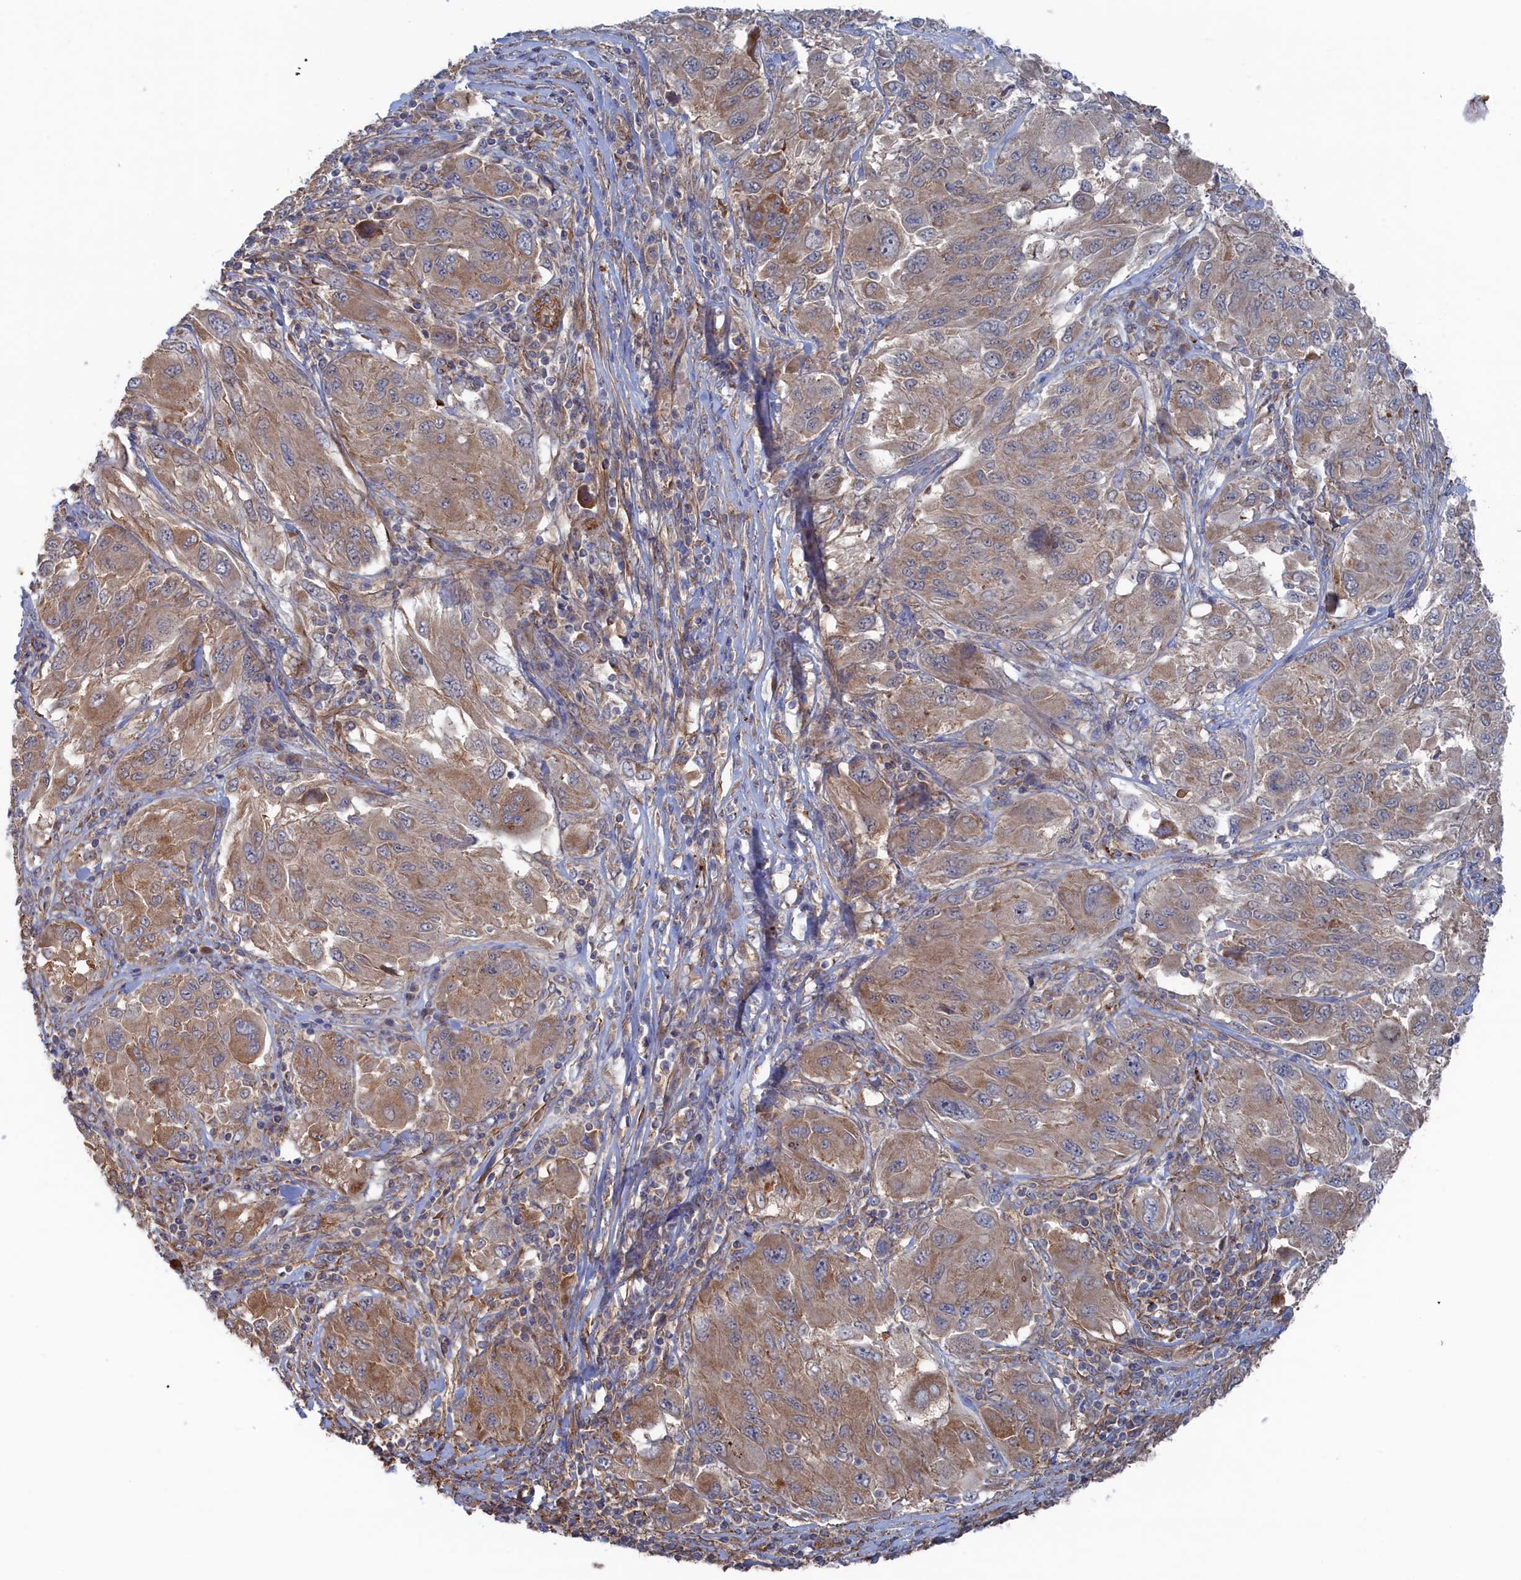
{"staining": {"intensity": "weak", "quantity": ">75%", "location": "cytoplasmic/membranous"}, "tissue": "melanoma", "cell_type": "Tumor cells", "image_type": "cancer", "snomed": [{"axis": "morphology", "description": "Malignant melanoma, NOS"}, {"axis": "topography", "description": "Skin"}], "caption": "Tumor cells display low levels of weak cytoplasmic/membranous staining in about >75% of cells in melanoma.", "gene": "FILIP1L", "patient": {"sex": "female", "age": 91}}